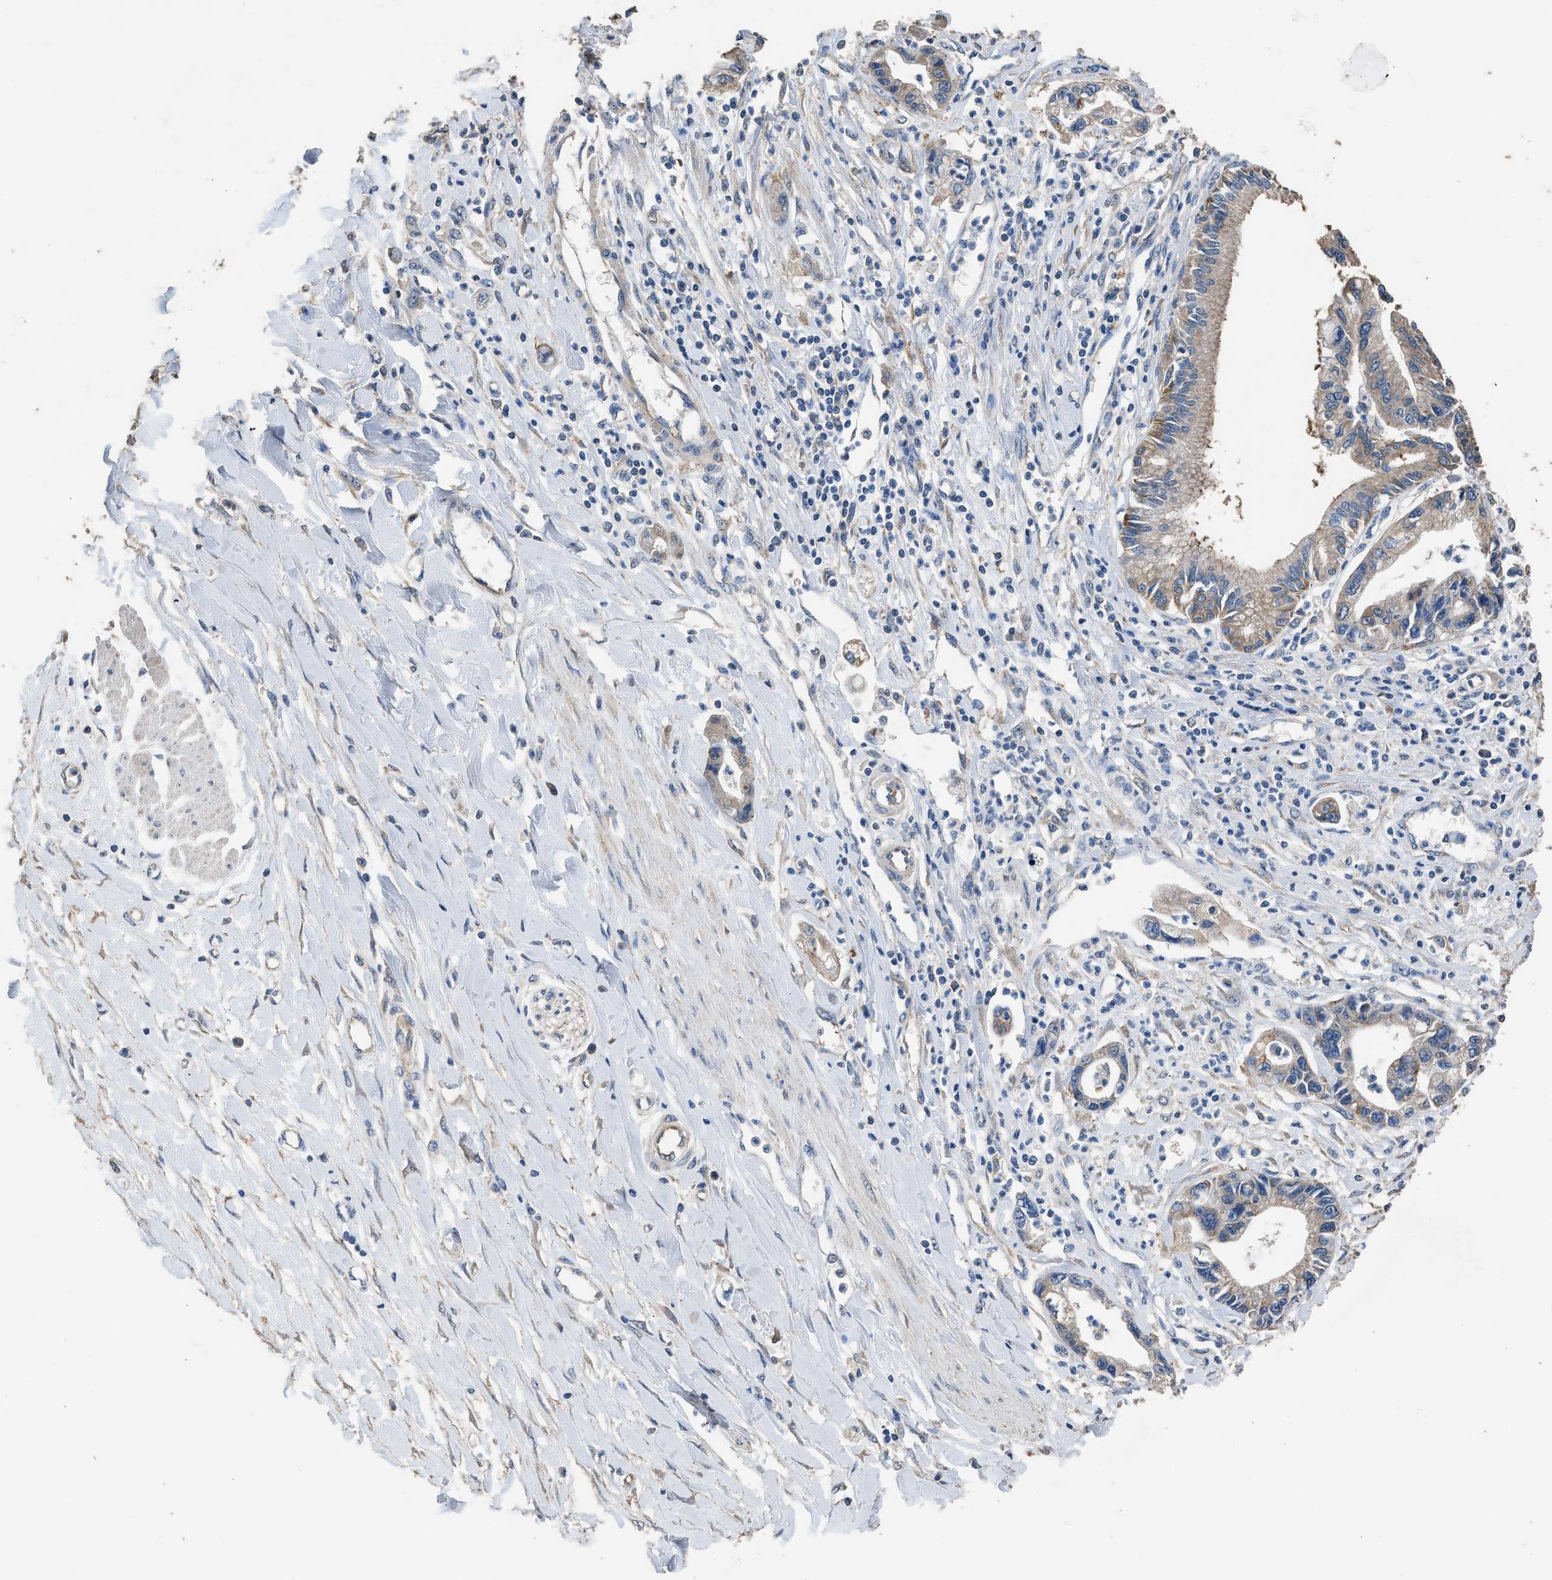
{"staining": {"intensity": "weak", "quantity": ">75%", "location": "cytoplasmic/membranous"}, "tissue": "pancreatic cancer", "cell_type": "Tumor cells", "image_type": "cancer", "snomed": [{"axis": "morphology", "description": "Adenocarcinoma, NOS"}, {"axis": "topography", "description": "Pancreas"}], "caption": "About >75% of tumor cells in human pancreatic adenocarcinoma demonstrate weak cytoplasmic/membranous protein staining as visualized by brown immunohistochemical staining.", "gene": "ITSN1", "patient": {"sex": "male", "age": 56}}